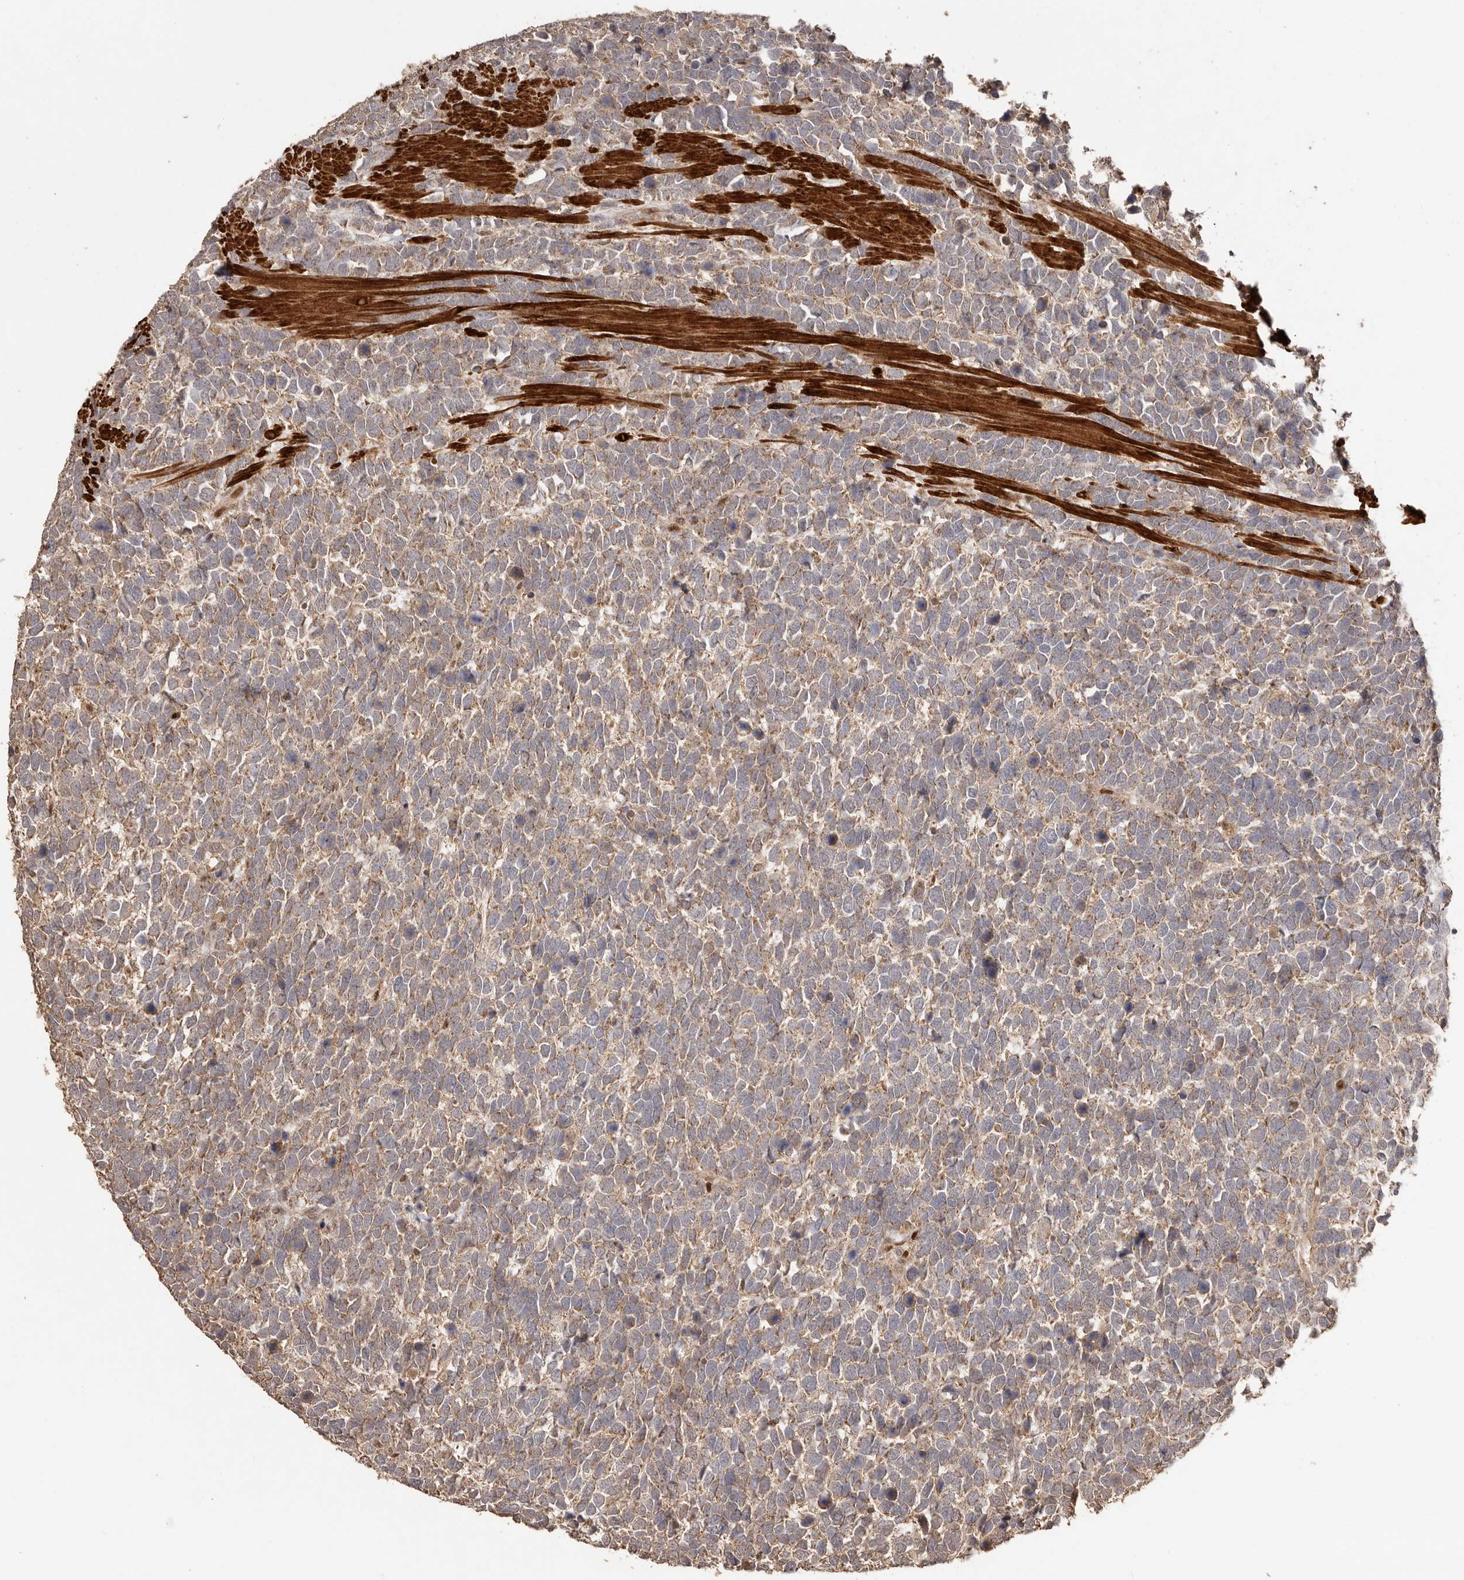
{"staining": {"intensity": "weak", "quantity": ">75%", "location": "cytoplasmic/membranous"}, "tissue": "urothelial cancer", "cell_type": "Tumor cells", "image_type": "cancer", "snomed": [{"axis": "morphology", "description": "Urothelial carcinoma, High grade"}, {"axis": "topography", "description": "Urinary bladder"}], "caption": "High-grade urothelial carcinoma stained with immunohistochemistry (IHC) shows weak cytoplasmic/membranous staining in approximately >75% of tumor cells.", "gene": "UBR2", "patient": {"sex": "female", "age": 82}}